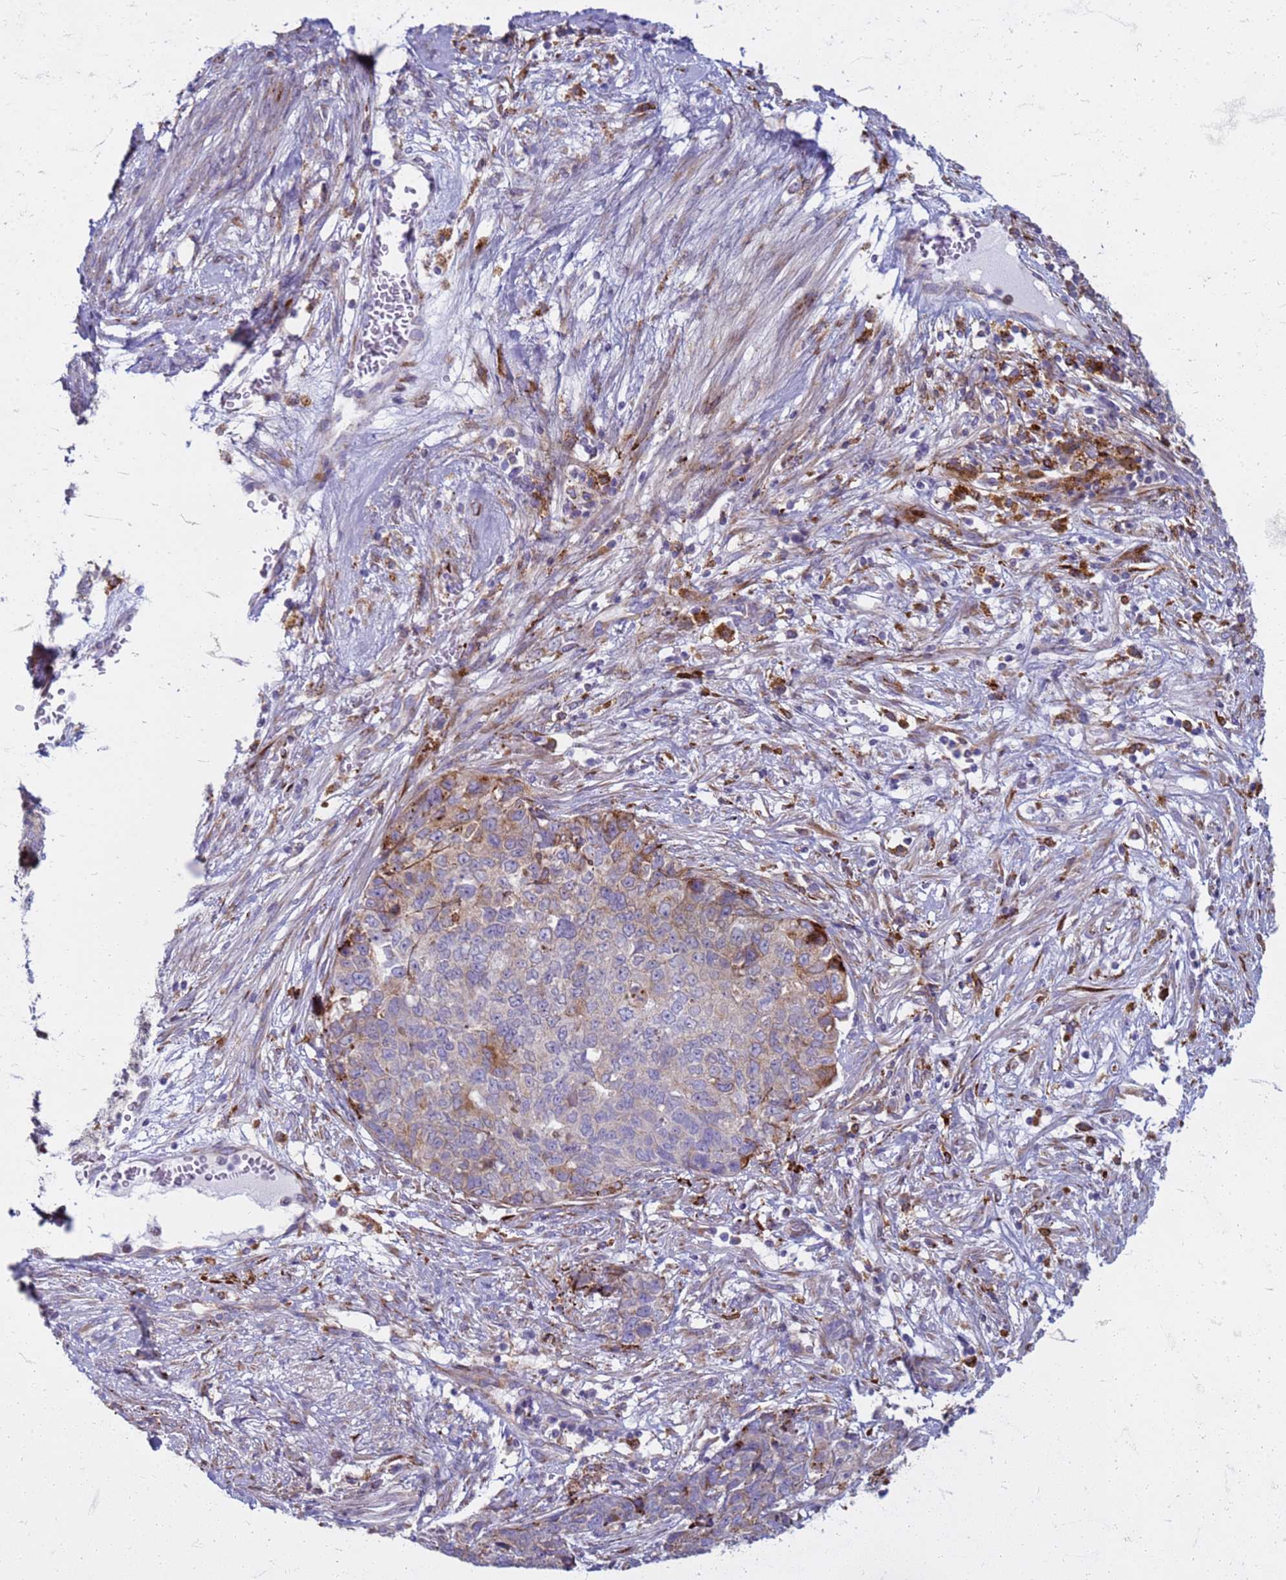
{"staining": {"intensity": "weak", "quantity": "<25%", "location": "cytoplasmic/membranous"}, "tissue": "cervical cancer", "cell_type": "Tumor cells", "image_type": "cancer", "snomed": [{"axis": "morphology", "description": "Squamous cell carcinoma, NOS"}, {"axis": "topography", "description": "Cervix"}], "caption": "An IHC micrograph of squamous cell carcinoma (cervical) is shown. There is no staining in tumor cells of squamous cell carcinoma (cervical).", "gene": "PDK3", "patient": {"sex": "female", "age": 63}}